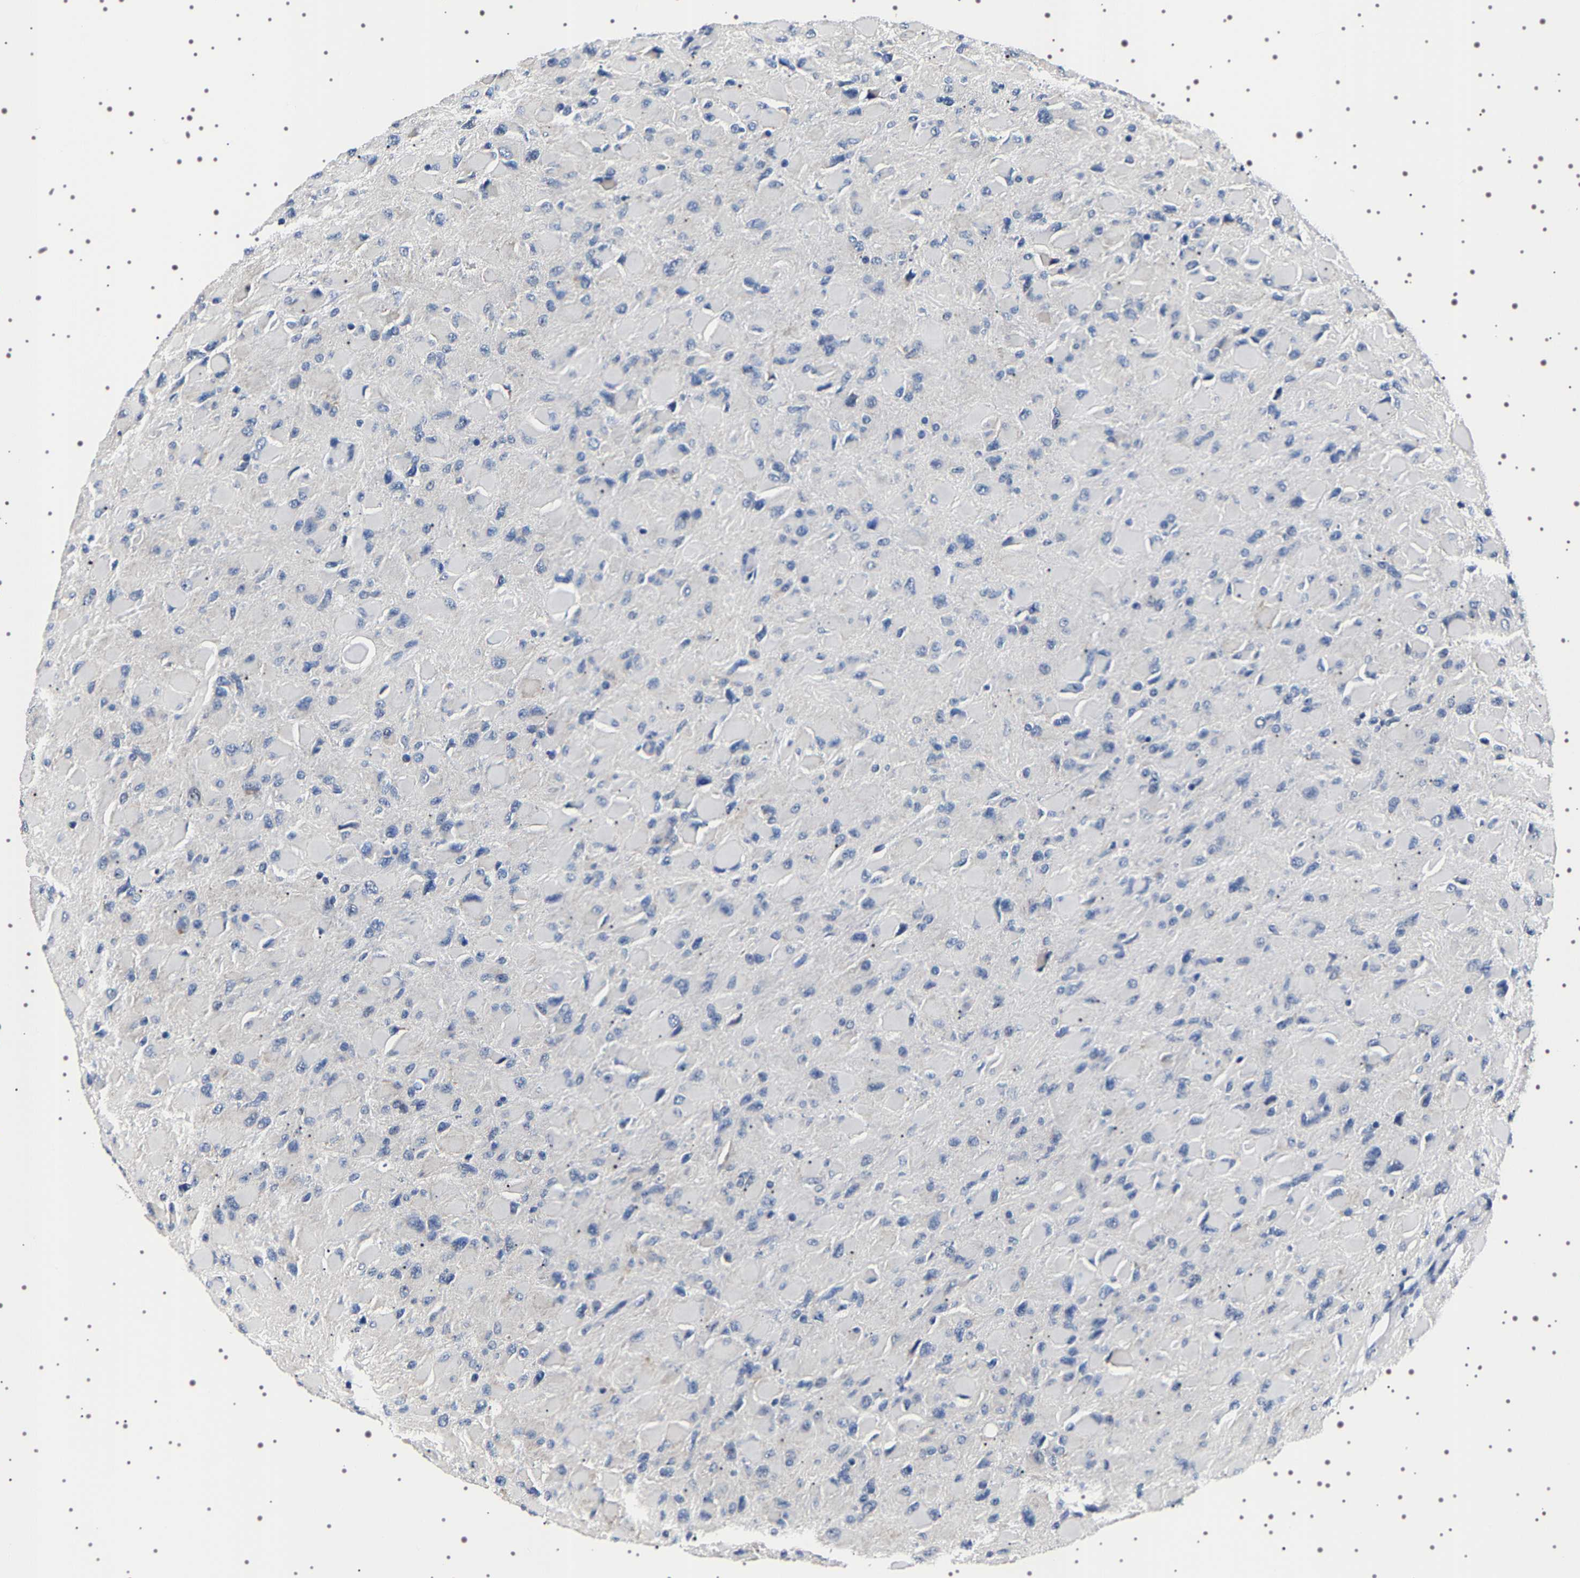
{"staining": {"intensity": "negative", "quantity": "none", "location": "none"}, "tissue": "glioma", "cell_type": "Tumor cells", "image_type": "cancer", "snomed": [{"axis": "morphology", "description": "Glioma, malignant, High grade"}, {"axis": "topography", "description": "Cerebral cortex"}], "caption": "The IHC micrograph has no significant expression in tumor cells of high-grade glioma (malignant) tissue.", "gene": "GNL3", "patient": {"sex": "female", "age": 36}}